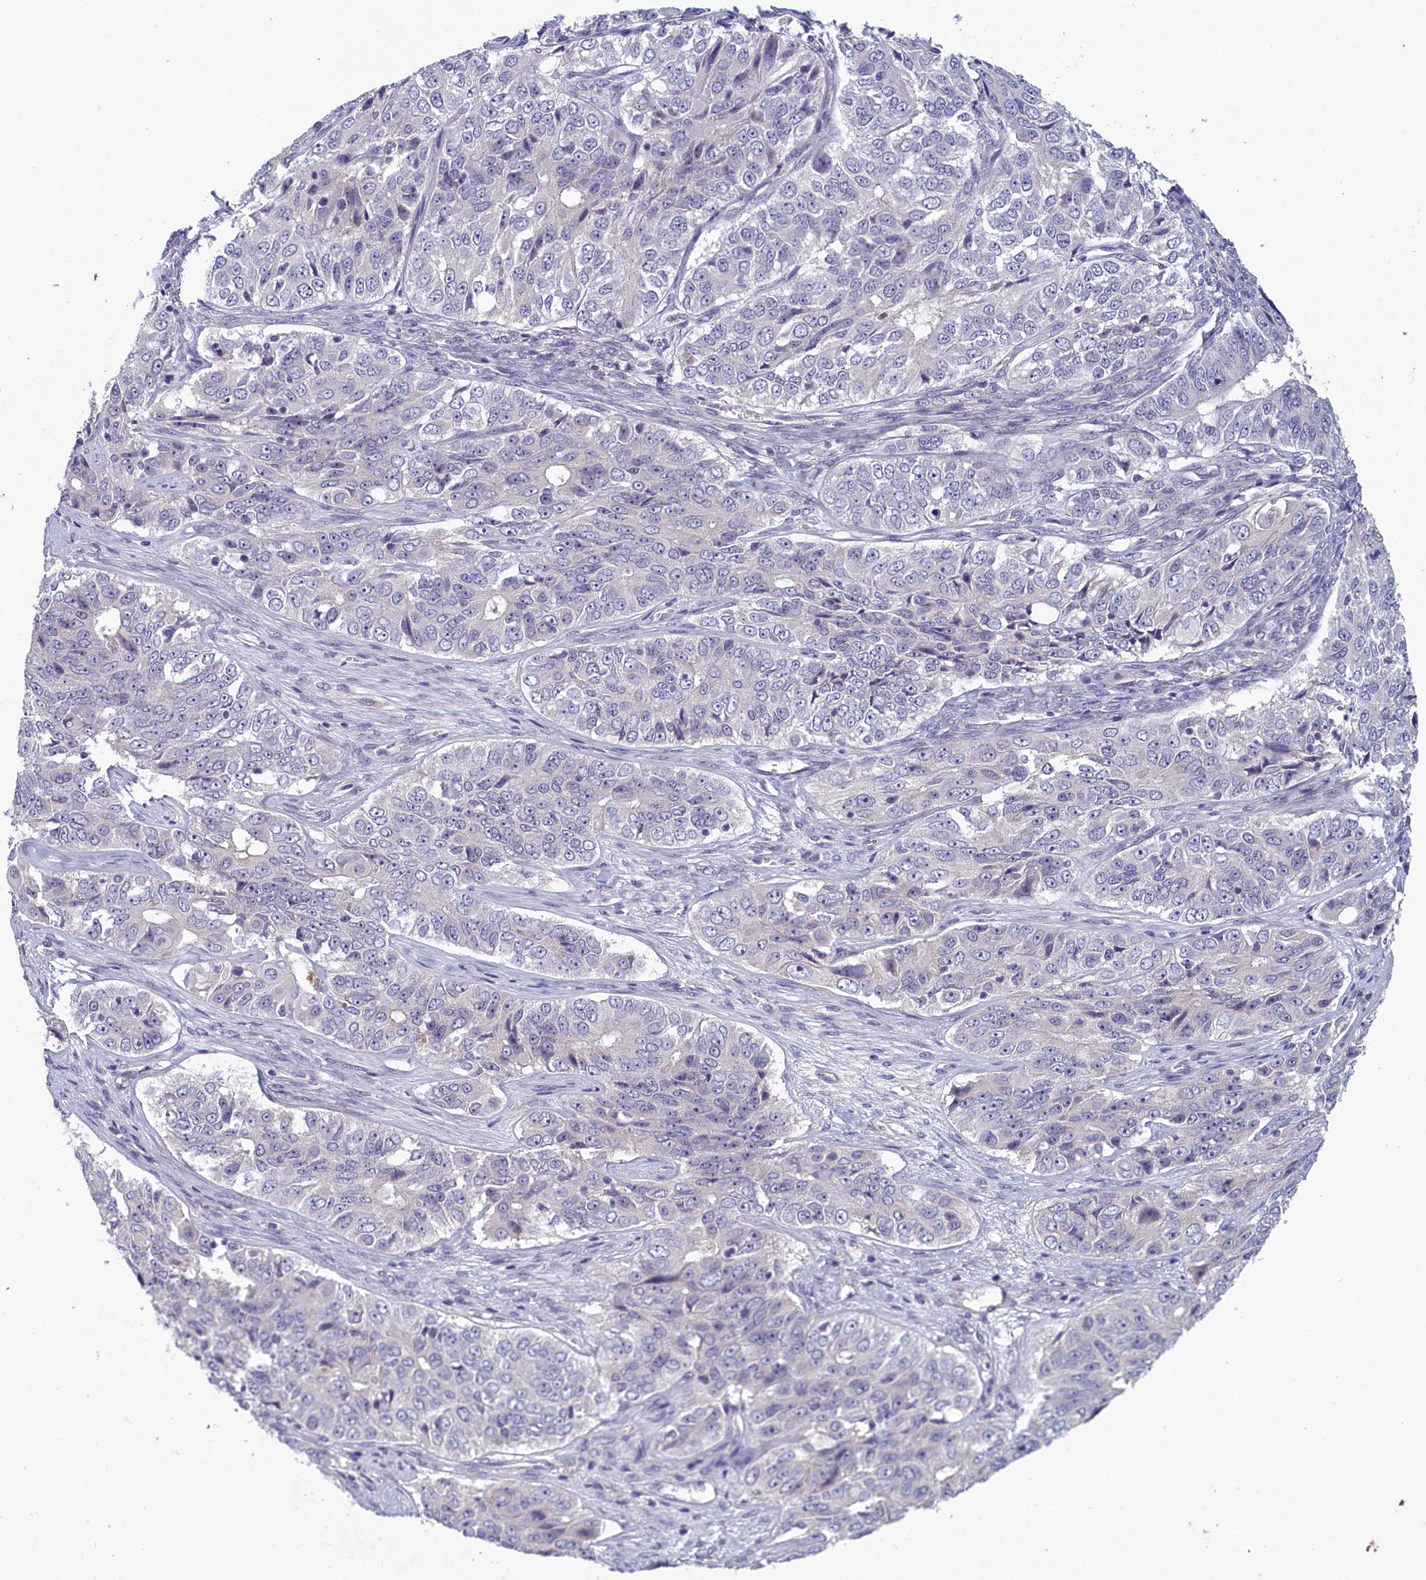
{"staining": {"intensity": "negative", "quantity": "none", "location": "none"}, "tissue": "ovarian cancer", "cell_type": "Tumor cells", "image_type": "cancer", "snomed": [{"axis": "morphology", "description": "Carcinoma, endometroid"}, {"axis": "topography", "description": "Ovary"}], "caption": "Tumor cells show no significant protein staining in endometroid carcinoma (ovarian).", "gene": "PLEKHG6", "patient": {"sex": "female", "age": 51}}